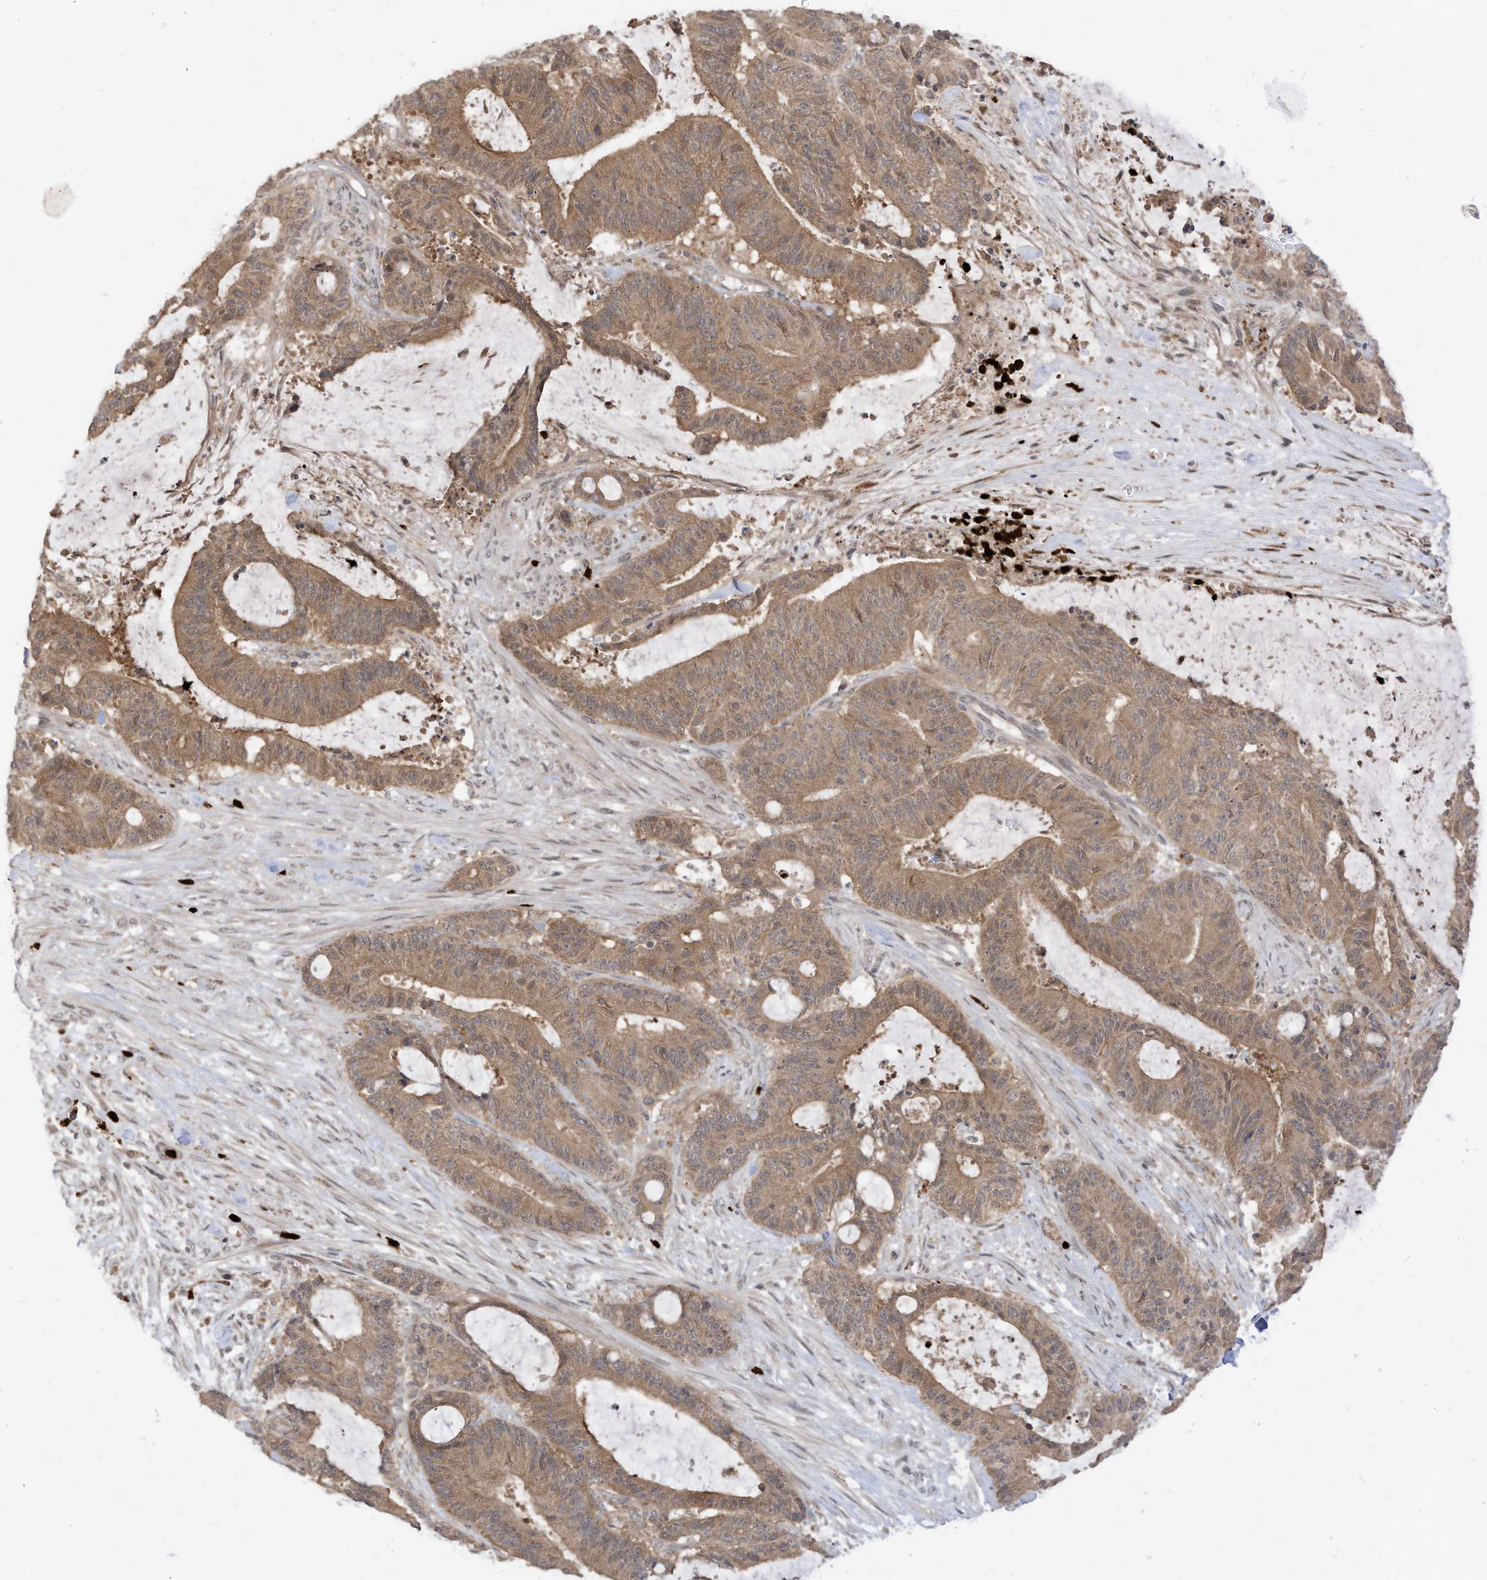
{"staining": {"intensity": "moderate", "quantity": ">75%", "location": "cytoplasmic/membranous"}, "tissue": "liver cancer", "cell_type": "Tumor cells", "image_type": "cancer", "snomed": [{"axis": "morphology", "description": "Normal tissue, NOS"}, {"axis": "morphology", "description": "Cholangiocarcinoma"}, {"axis": "topography", "description": "Liver"}, {"axis": "topography", "description": "Peripheral nerve tissue"}], "caption": "A brown stain labels moderate cytoplasmic/membranous staining of a protein in human cholangiocarcinoma (liver) tumor cells. The staining was performed using DAB (3,3'-diaminobenzidine) to visualize the protein expression in brown, while the nuclei were stained in blue with hematoxylin (Magnification: 20x).", "gene": "CNKSR1", "patient": {"sex": "female", "age": 73}}